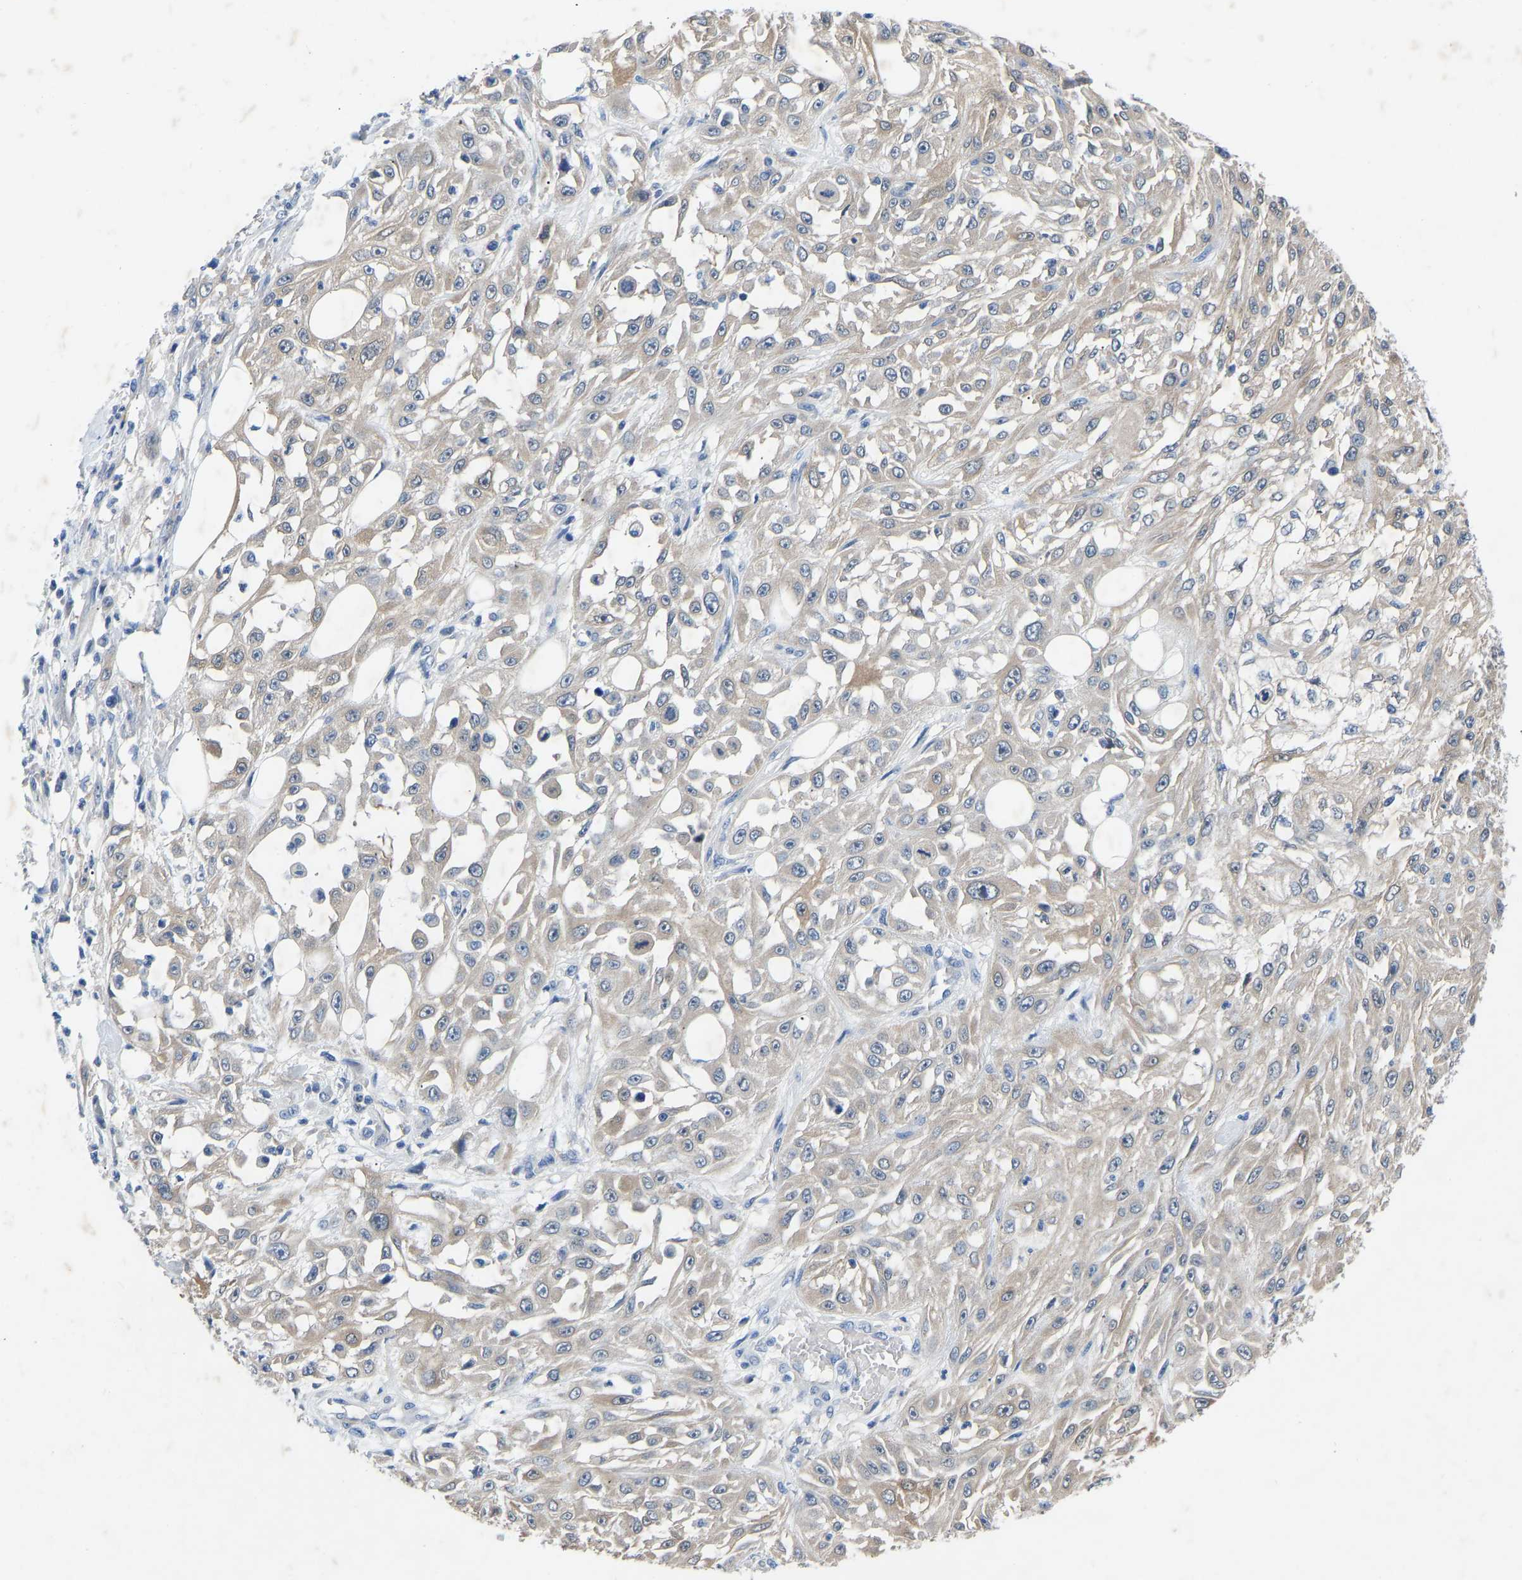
{"staining": {"intensity": "weak", "quantity": "25%-75%", "location": "cytoplasmic/membranous"}, "tissue": "skin cancer", "cell_type": "Tumor cells", "image_type": "cancer", "snomed": [{"axis": "morphology", "description": "Squamous cell carcinoma, NOS"}, {"axis": "morphology", "description": "Squamous cell carcinoma, metastatic, NOS"}, {"axis": "topography", "description": "Skin"}, {"axis": "topography", "description": "Lymph node"}], "caption": "This histopathology image shows immunohistochemistry staining of human skin cancer (metastatic squamous cell carcinoma), with low weak cytoplasmic/membranous positivity in approximately 25%-75% of tumor cells.", "gene": "RBP1", "patient": {"sex": "male", "age": 75}}